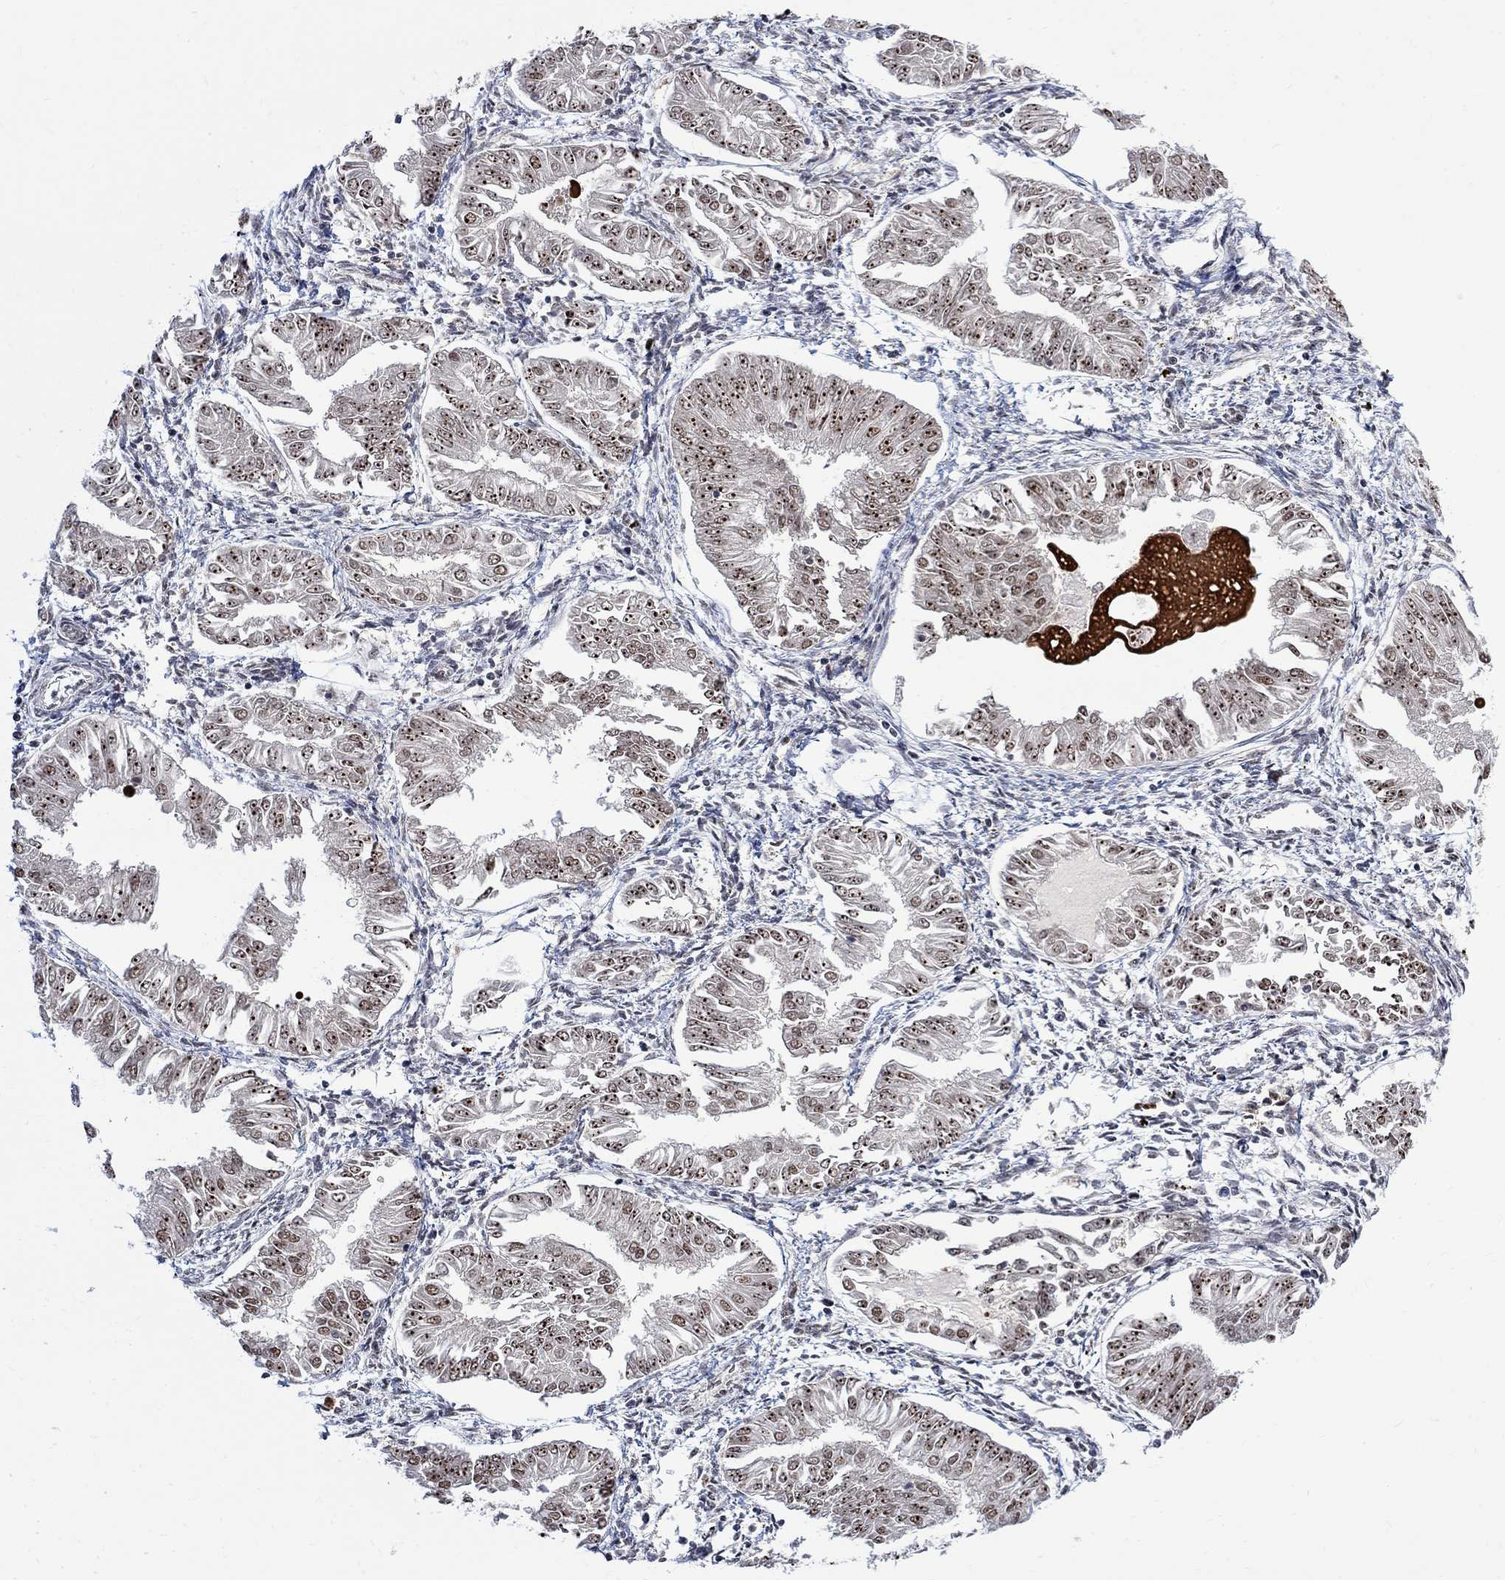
{"staining": {"intensity": "strong", "quantity": ">75%", "location": "nuclear"}, "tissue": "endometrial cancer", "cell_type": "Tumor cells", "image_type": "cancer", "snomed": [{"axis": "morphology", "description": "Adenocarcinoma, NOS"}, {"axis": "topography", "description": "Endometrium"}], "caption": "Immunohistochemistry image of human endometrial cancer (adenocarcinoma) stained for a protein (brown), which exhibits high levels of strong nuclear staining in about >75% of tumor cells.", "gene": "E4F1", "patient": {"sex": "female", "age": 53}}